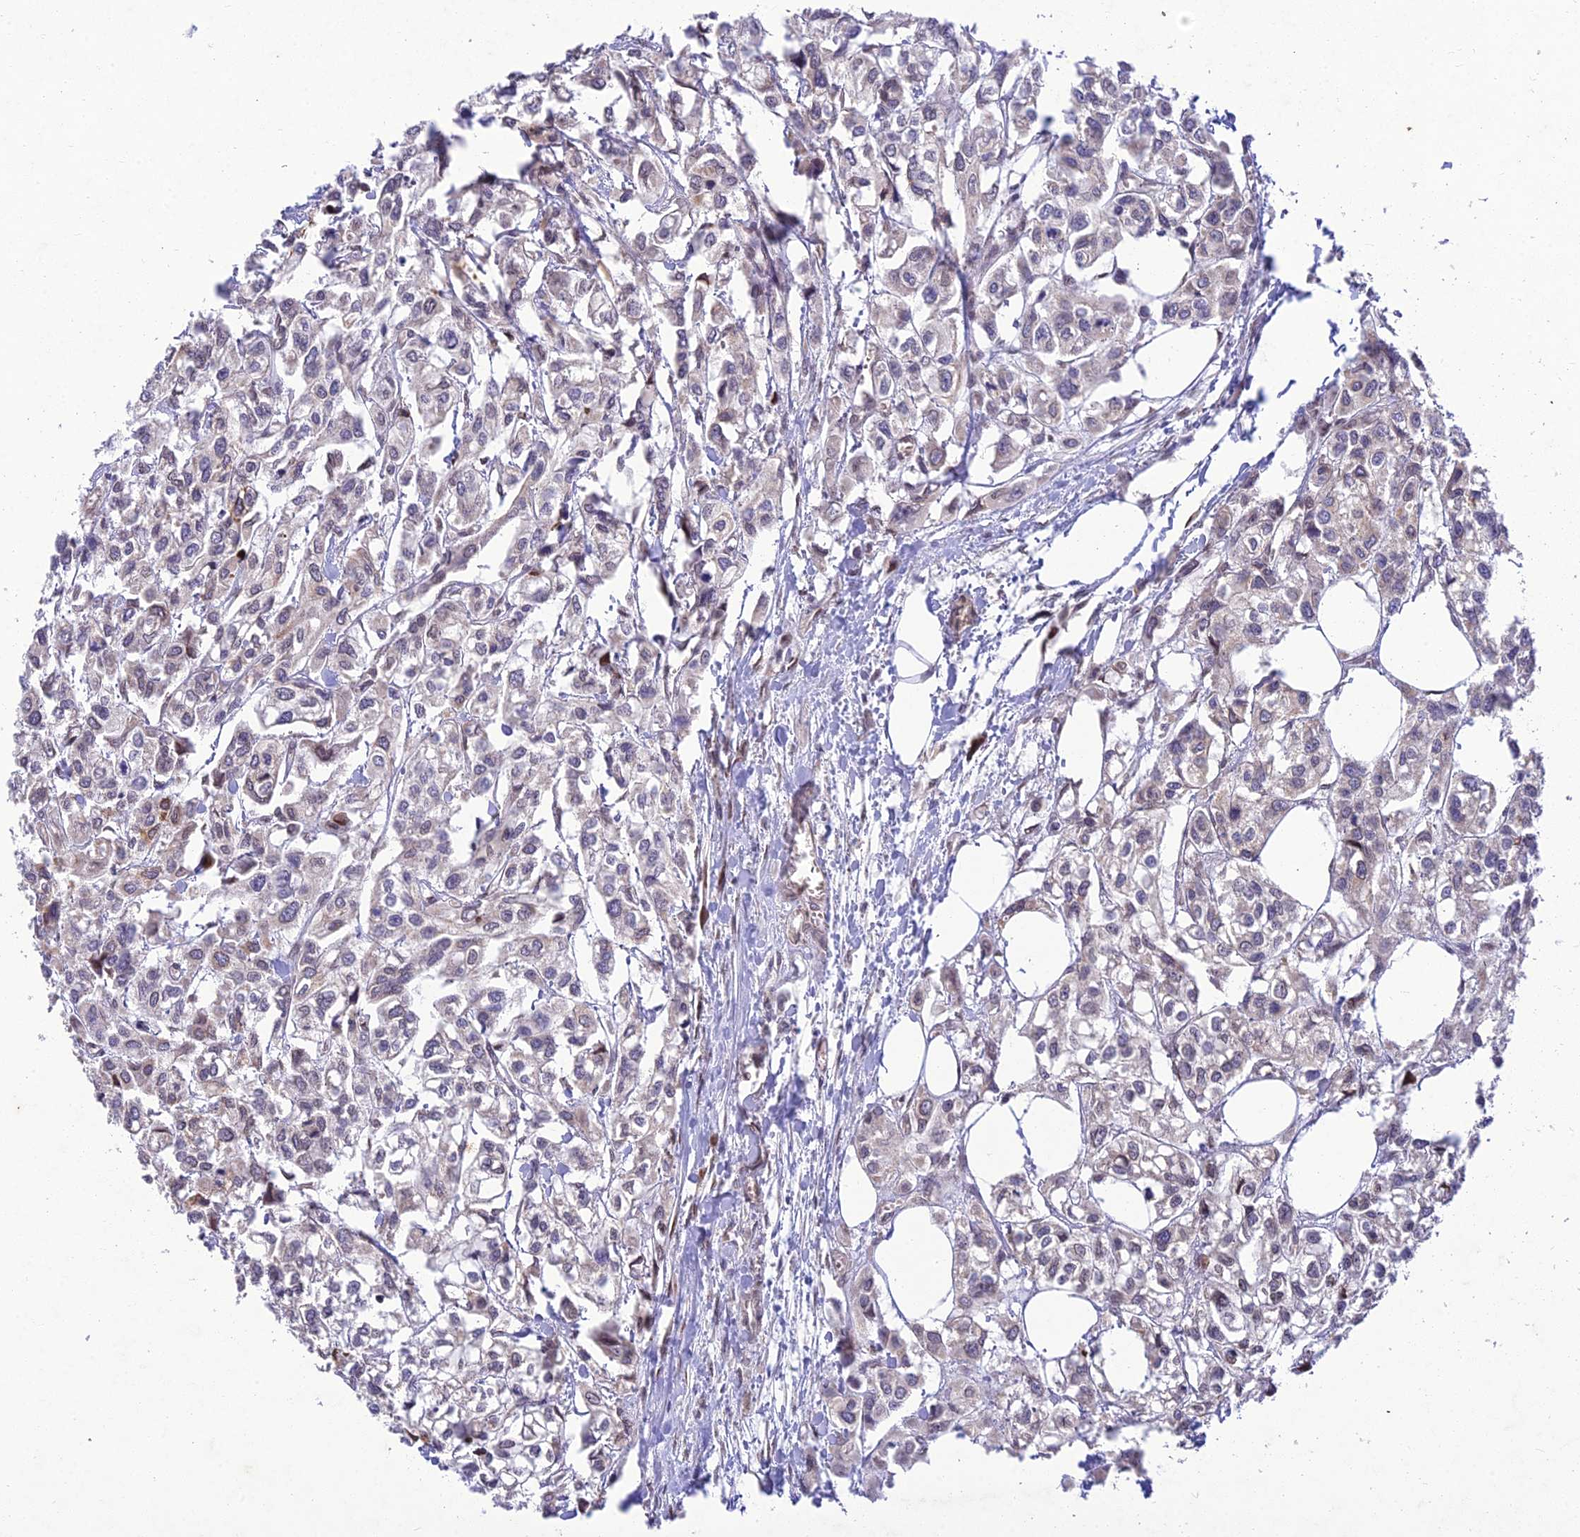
{"staining": {"intensity": "negative", "quantity": "none", "location": "none"}, "tissue": "urothelial cancer", "cell_type": "Tumor cells", "image_type": "cancer", "snomed": [{"axis": "morphology", "description": "Urothelial carcinoma, High grade"}, {"axis": "topography", "description": "Urinary bladder"}], "caption": "Tumor cells are negative for protein expression in human high-grade urothelial carcinoma.", "gene": "MGAT2", "patient": {"sex": "male", "age": 67}}